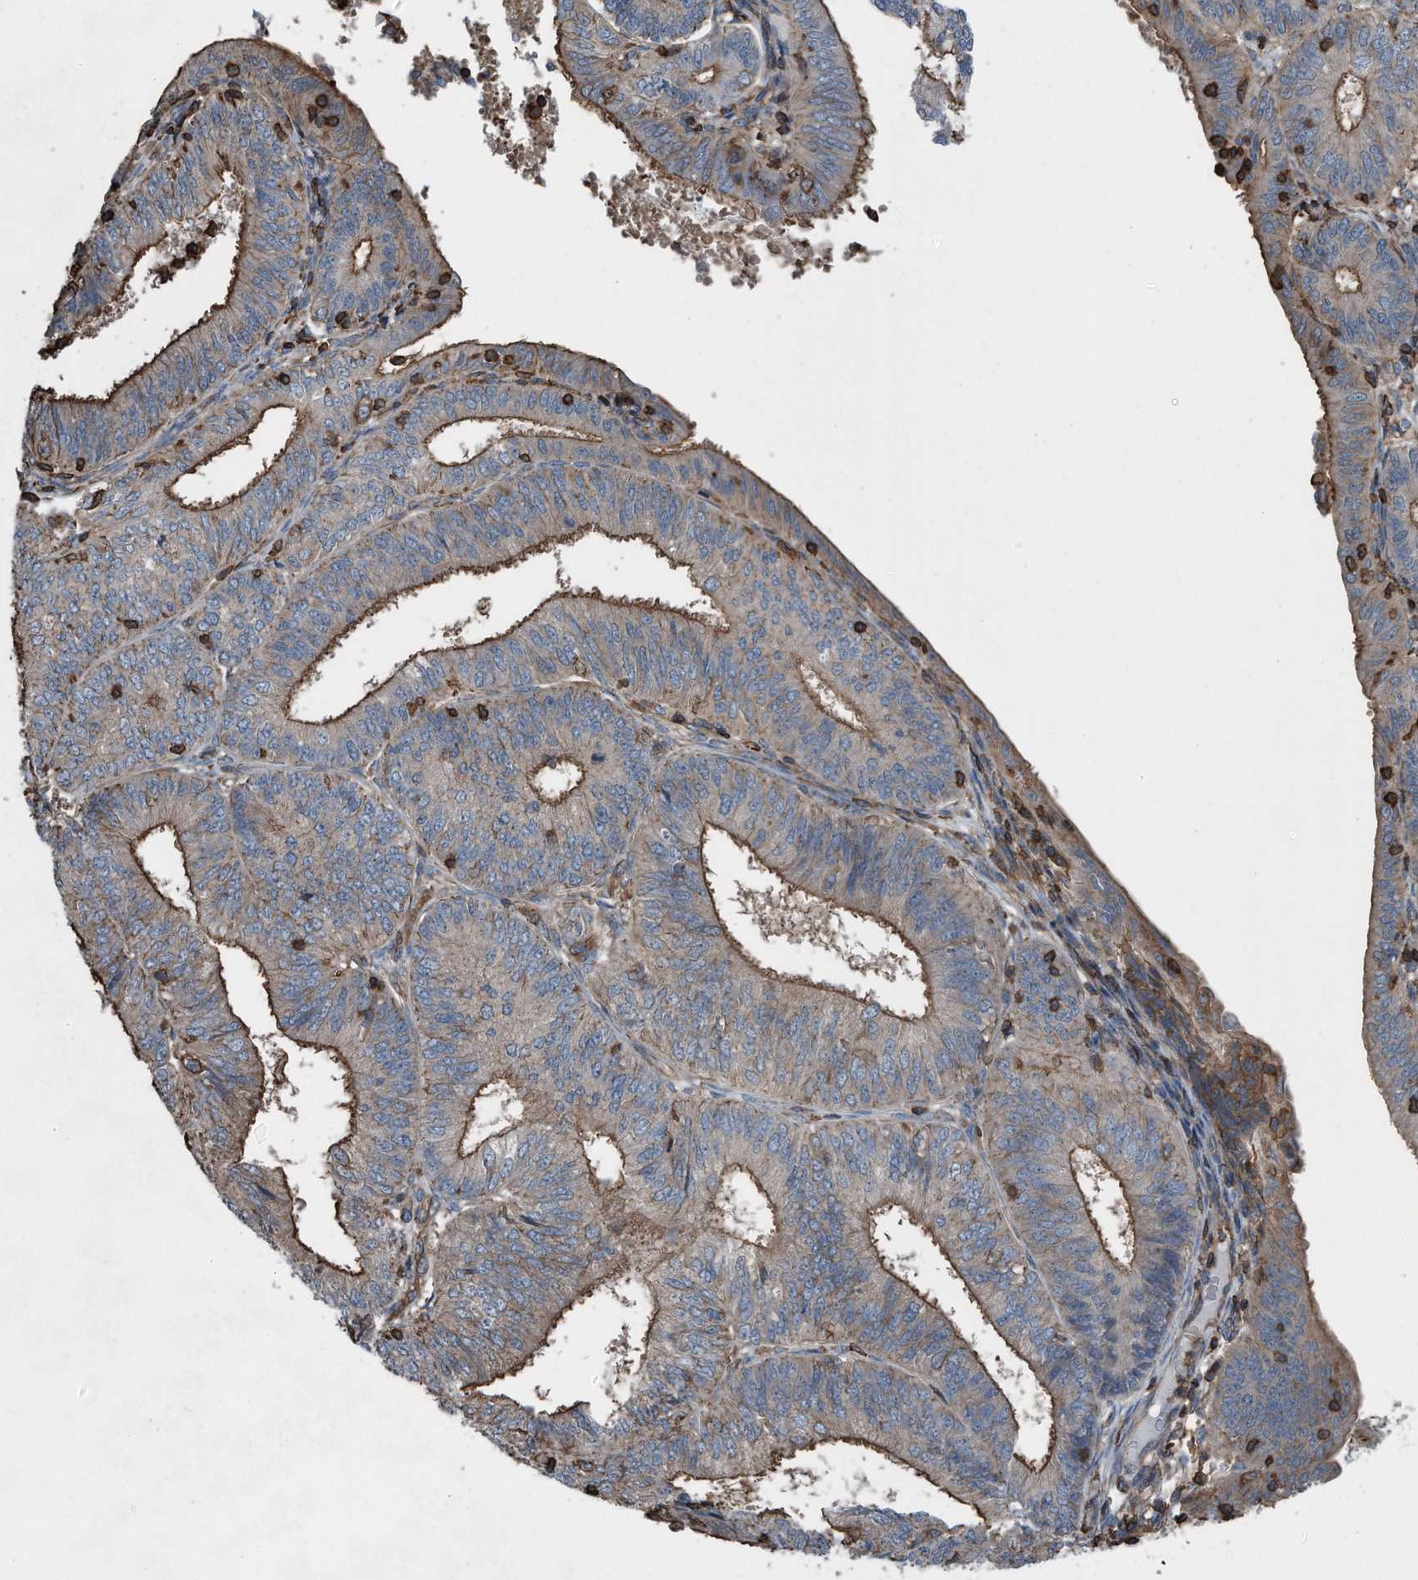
{"staining": {"intensity": "moderate", "quantity": "25%-75%", "location": "cytoplasmic/membranous"}, "tissue": "endometrial cancer", "cell_type": "Tumor cells", "image_type": "cancer", "snomed": [{"axis": "morphology", "description": "Adenocarcinoma, NOS"}, {"axis": "topography", "description": "Endometrium"}], "caption": "The immunohistochemical stain shows moderate cytoplasmic/membranous positivity in tumor cells of endometrial cancer tissue.", "gene": "RSPO3", "patient": {"sex": "female", "age": 51}}